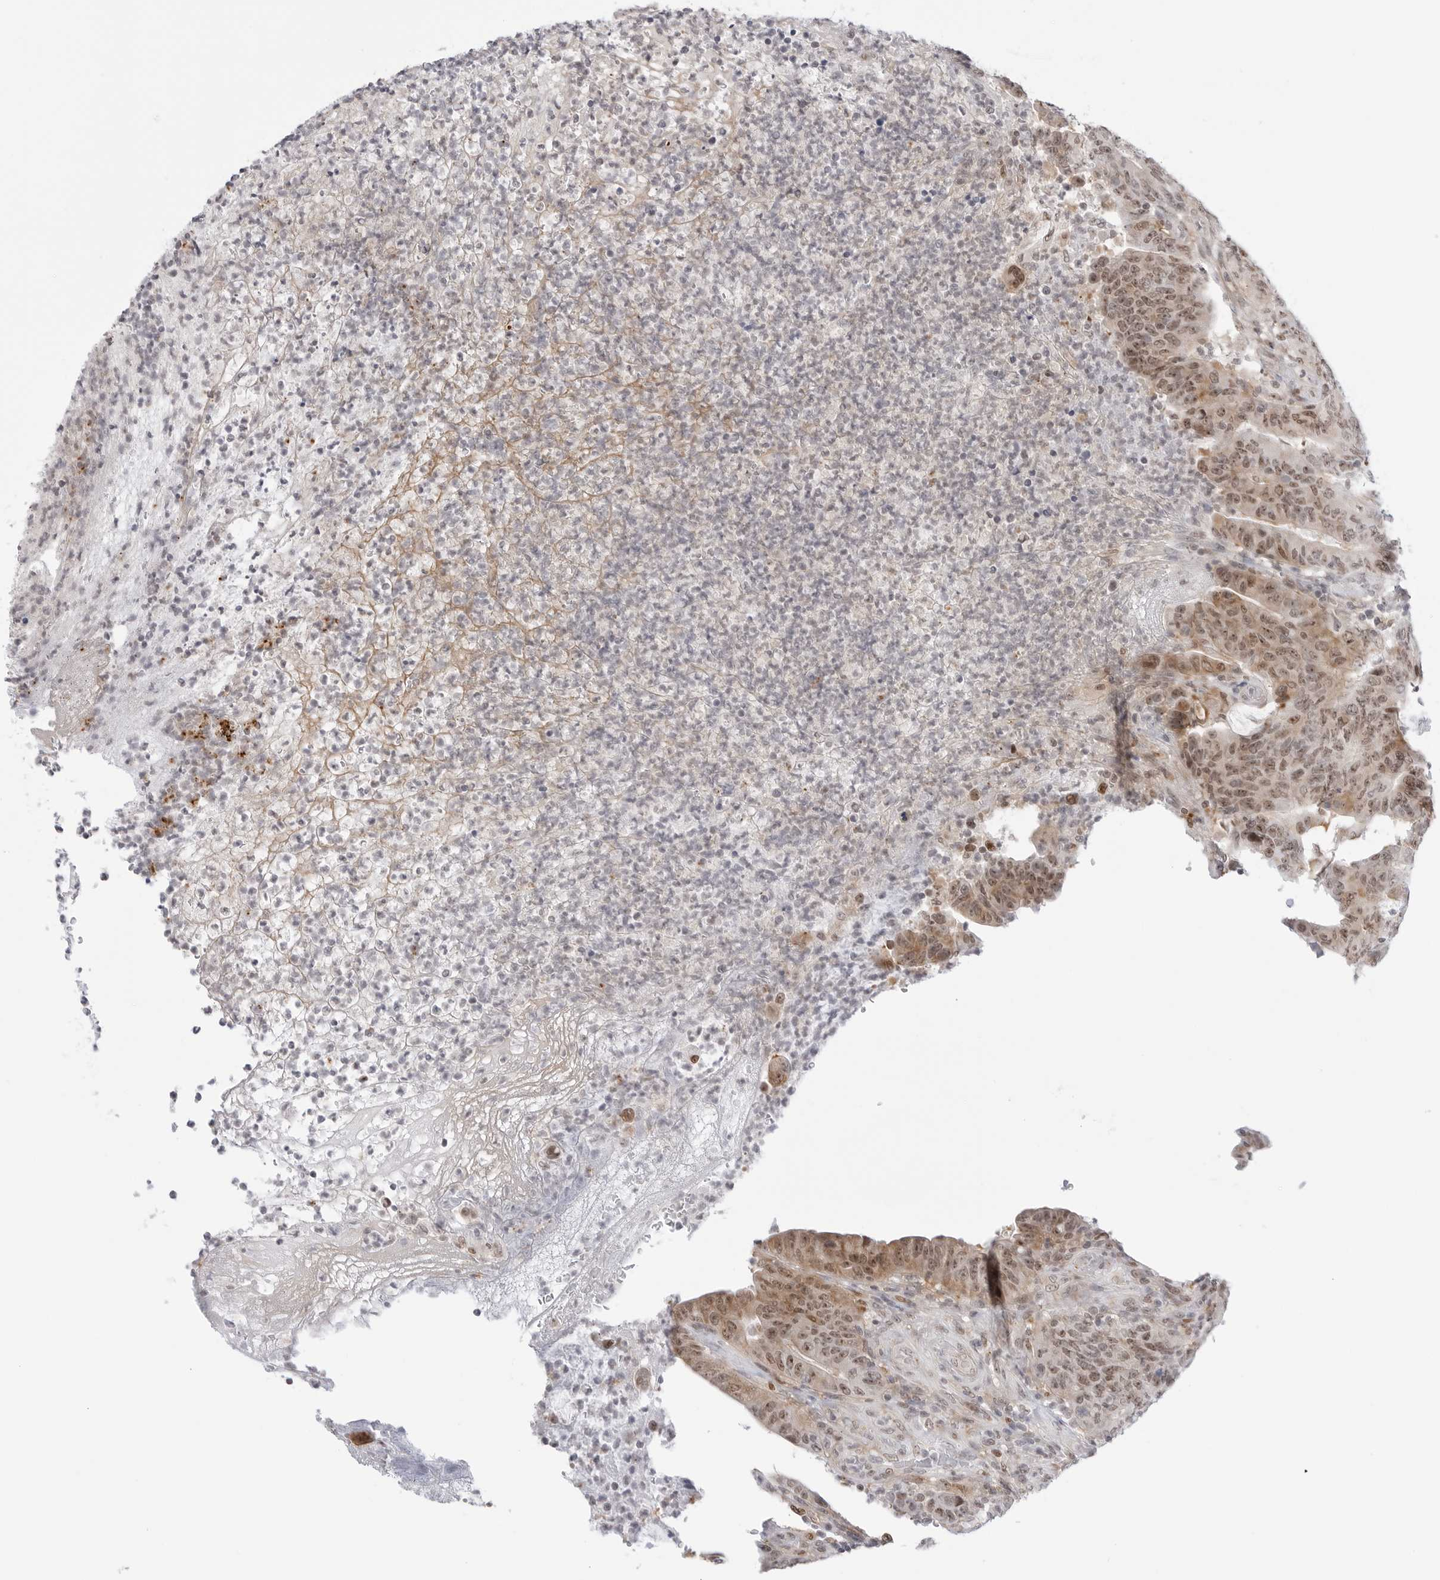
{"staining": {"intensity": "moderate", "quantity": ">75%", "location": "cytoplasmic/membranous,nuclear"}, "tissue": "colorectal cancer", "cell_type": "Tumor cells", "image_type": "cancer", "snomed": [{"axis": "morphology", "description": "Normal tissue, NOS"}, {"axis": "morphology", "description": "Adenocarcinoma, NOS"}, {"axis": "topography", "description": "Colon"}], "caption": "This photomicrograph demonstrates colorectal cancer (adenocarcinoma) stained with immunohistochemistry to label a protein in brown. The cytoplasmic/membranous and nuclear of tumor cells show moderate positivity for the protein. Nuclei are counter-stained blue.", "gene": "C1orf162", "patient": {"sex": "female", "age": 75}}